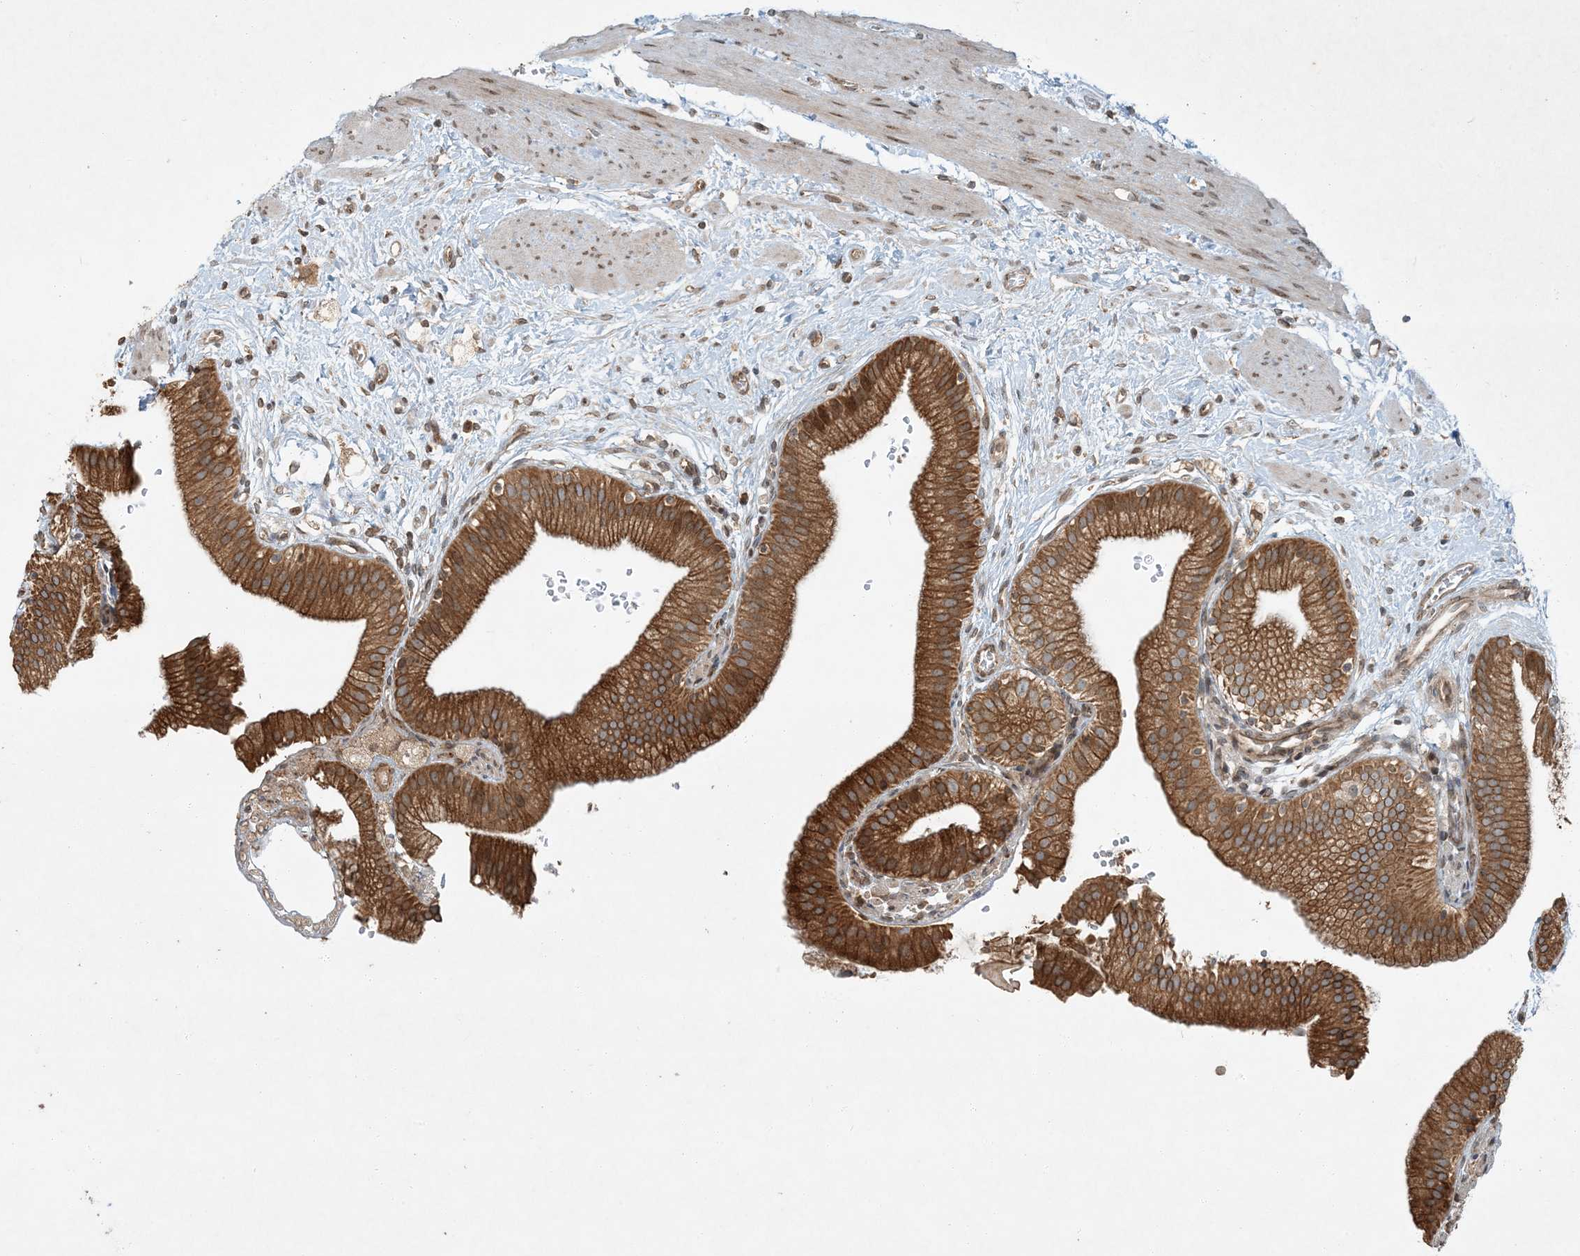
{"staining": {"intensity": "moderate", "quantity": ">75%", "location": "cytoplasmic/membranous"}, "tissue": "gallbladder", "cell_type": "Glandular cells", "image_type": "normal", "snomed": [{"axis": "morphology", "description": "Normal tissue, NOS"}, {"axis": "topography", "description": "Gallbladder"}], "caption": "IHC (DAB) staining of unremarkable human gallbladder displays moderate cytoplasmic/membranous protein expression in approximately >75% of glandular cells. The protein is stained brown, and the nuclei are stained in blue (DAB IHC with brightfield microscopy, high magnification).", "gene": "COMMD8", "patient": {"sex": "male", "age": 55}}